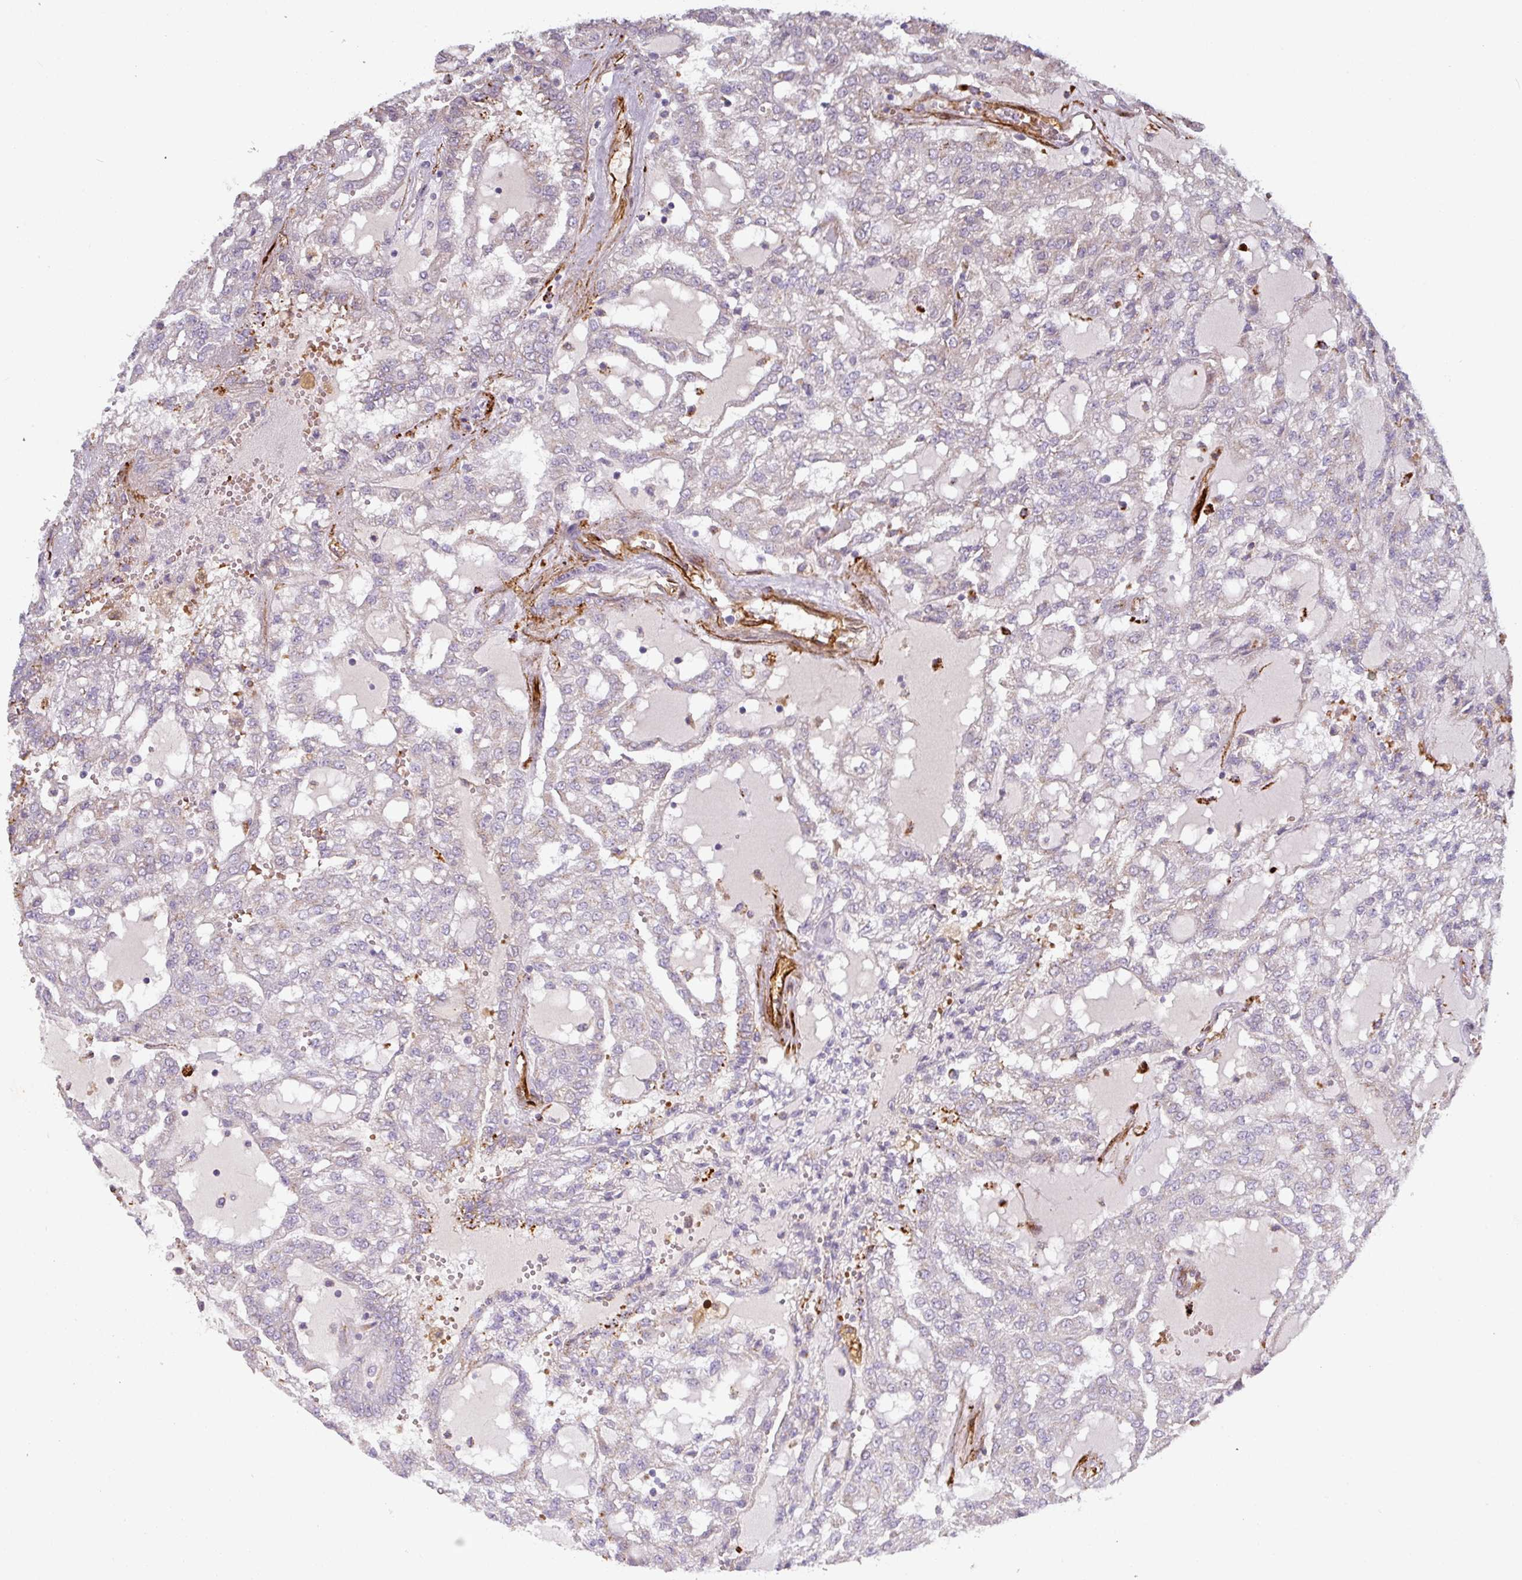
{"staining": {"intensity": "weak", "quantity": "<25%", "location": "cytoplasmic/membranous"}, "tissue": "renal cancer", "cell_type": "Tumor cells", "image_type": "cancer", "snomed": [{"axis": "morphology", "description": "Adenocarcinoma, NOS"}, {"axis": "topography", "description": "Kidney"}], "caption": "A micrograph of renal adenocarcinoma stained for a protein demonstrates no brown staining in tumor cells.", "gene": "PRODH2", "patient": {"sex": "male", "age": 63}}